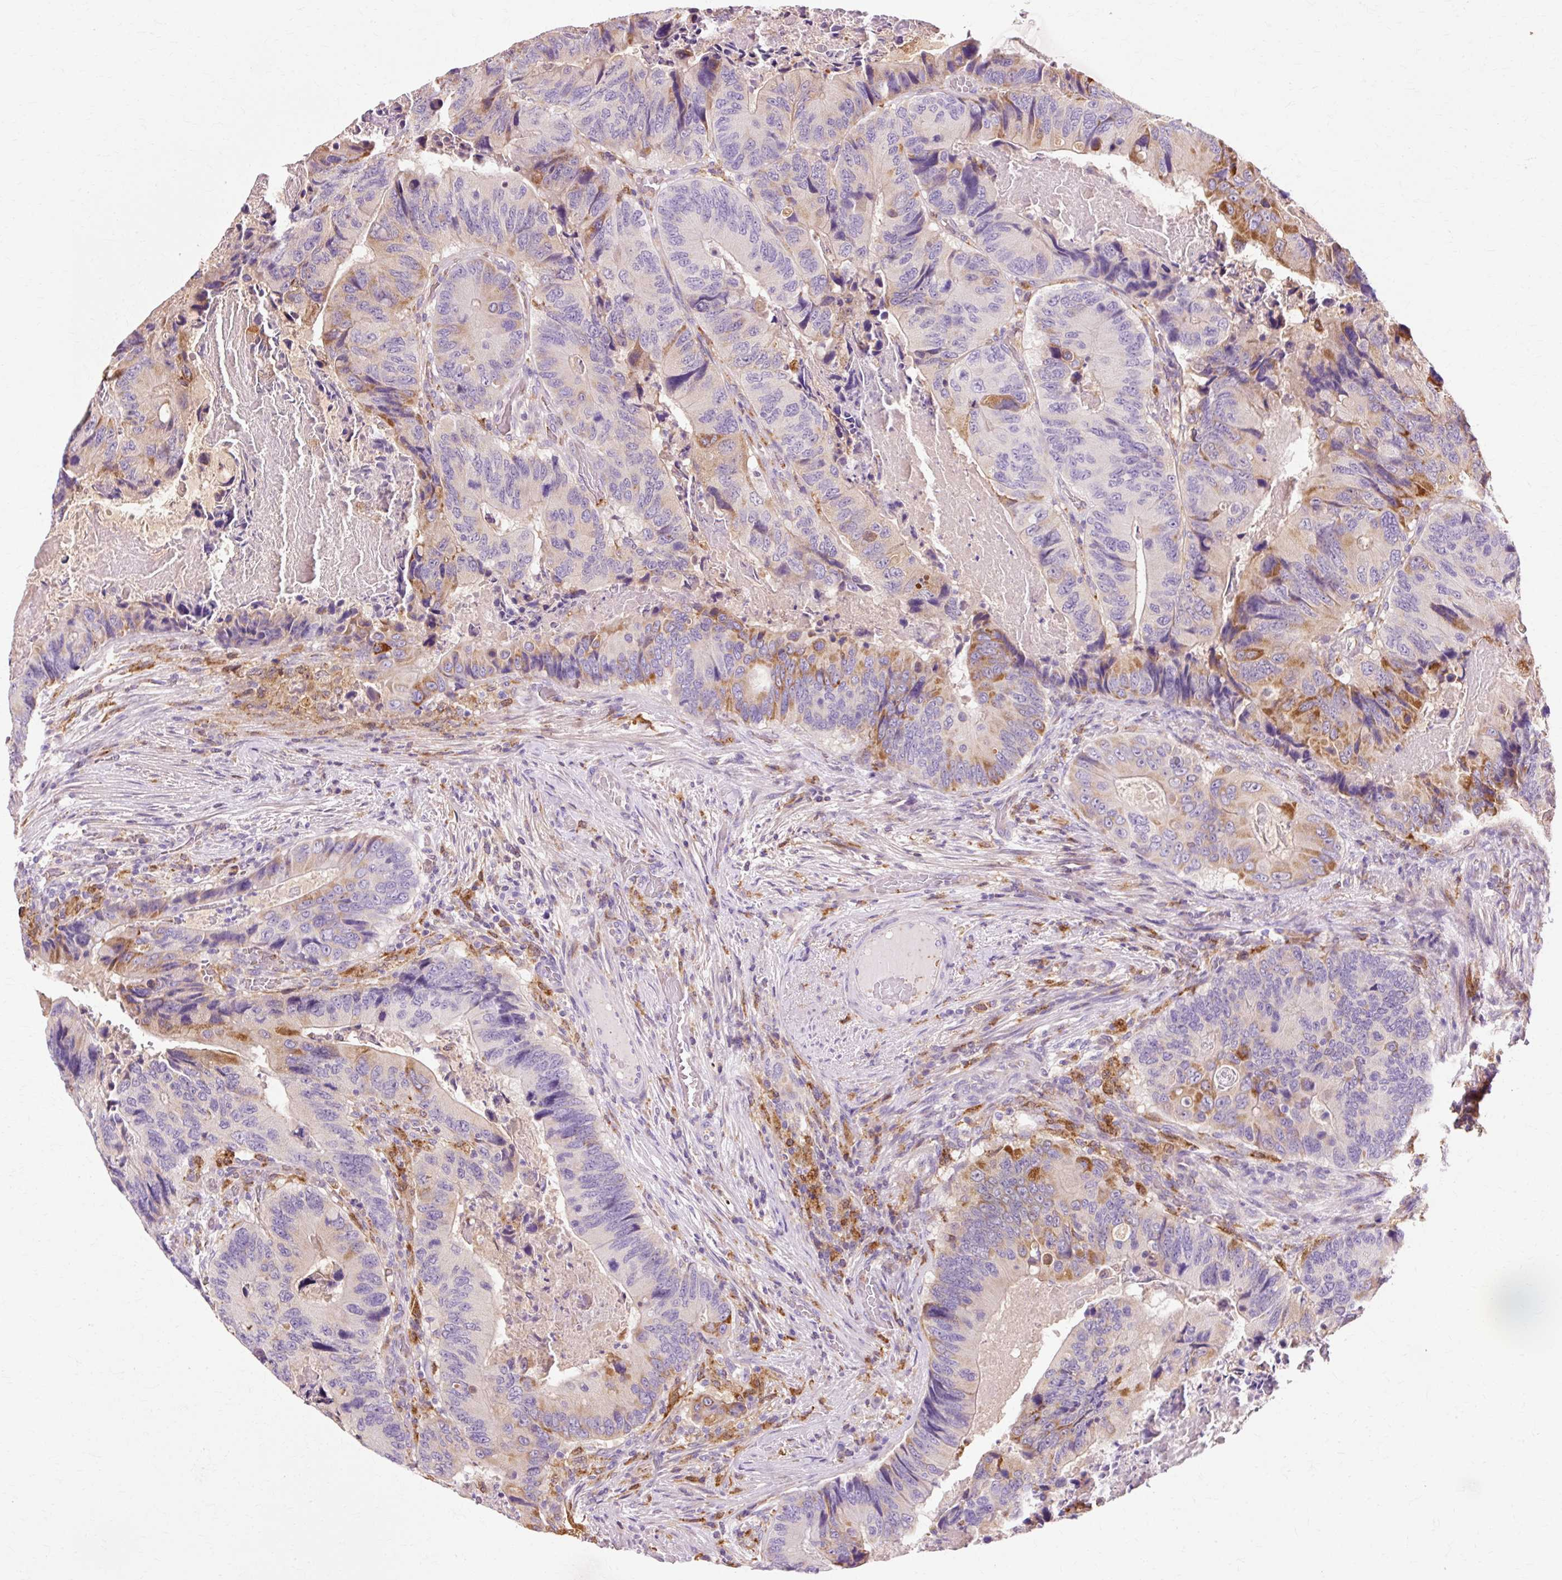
{"staining": {"intensity": "moderate", "quantity": "<25%", "location": "cytoplasmic/membranous"}, "tissue": "colorectal cancer", "cell_type": "Tumor cells", "image_type": "cancer", "snomed": [{"axis": "morphology", "description": "Adenocarcinoma, NOS"}, {"axis": "topography", "description": "Colon"}], "caption": "High-magnification brightfield microscopy of colorectal cancer (adenocarcinoma) stained with DAB (brown) and counterstained with hematoxylin (blue). tumor cells exhibit moderate cytoplasmic/membranous positivity is present in approximately<25% of cells.", "gene": "GPX1", "patient": {"sex": "male", "age": 84}}